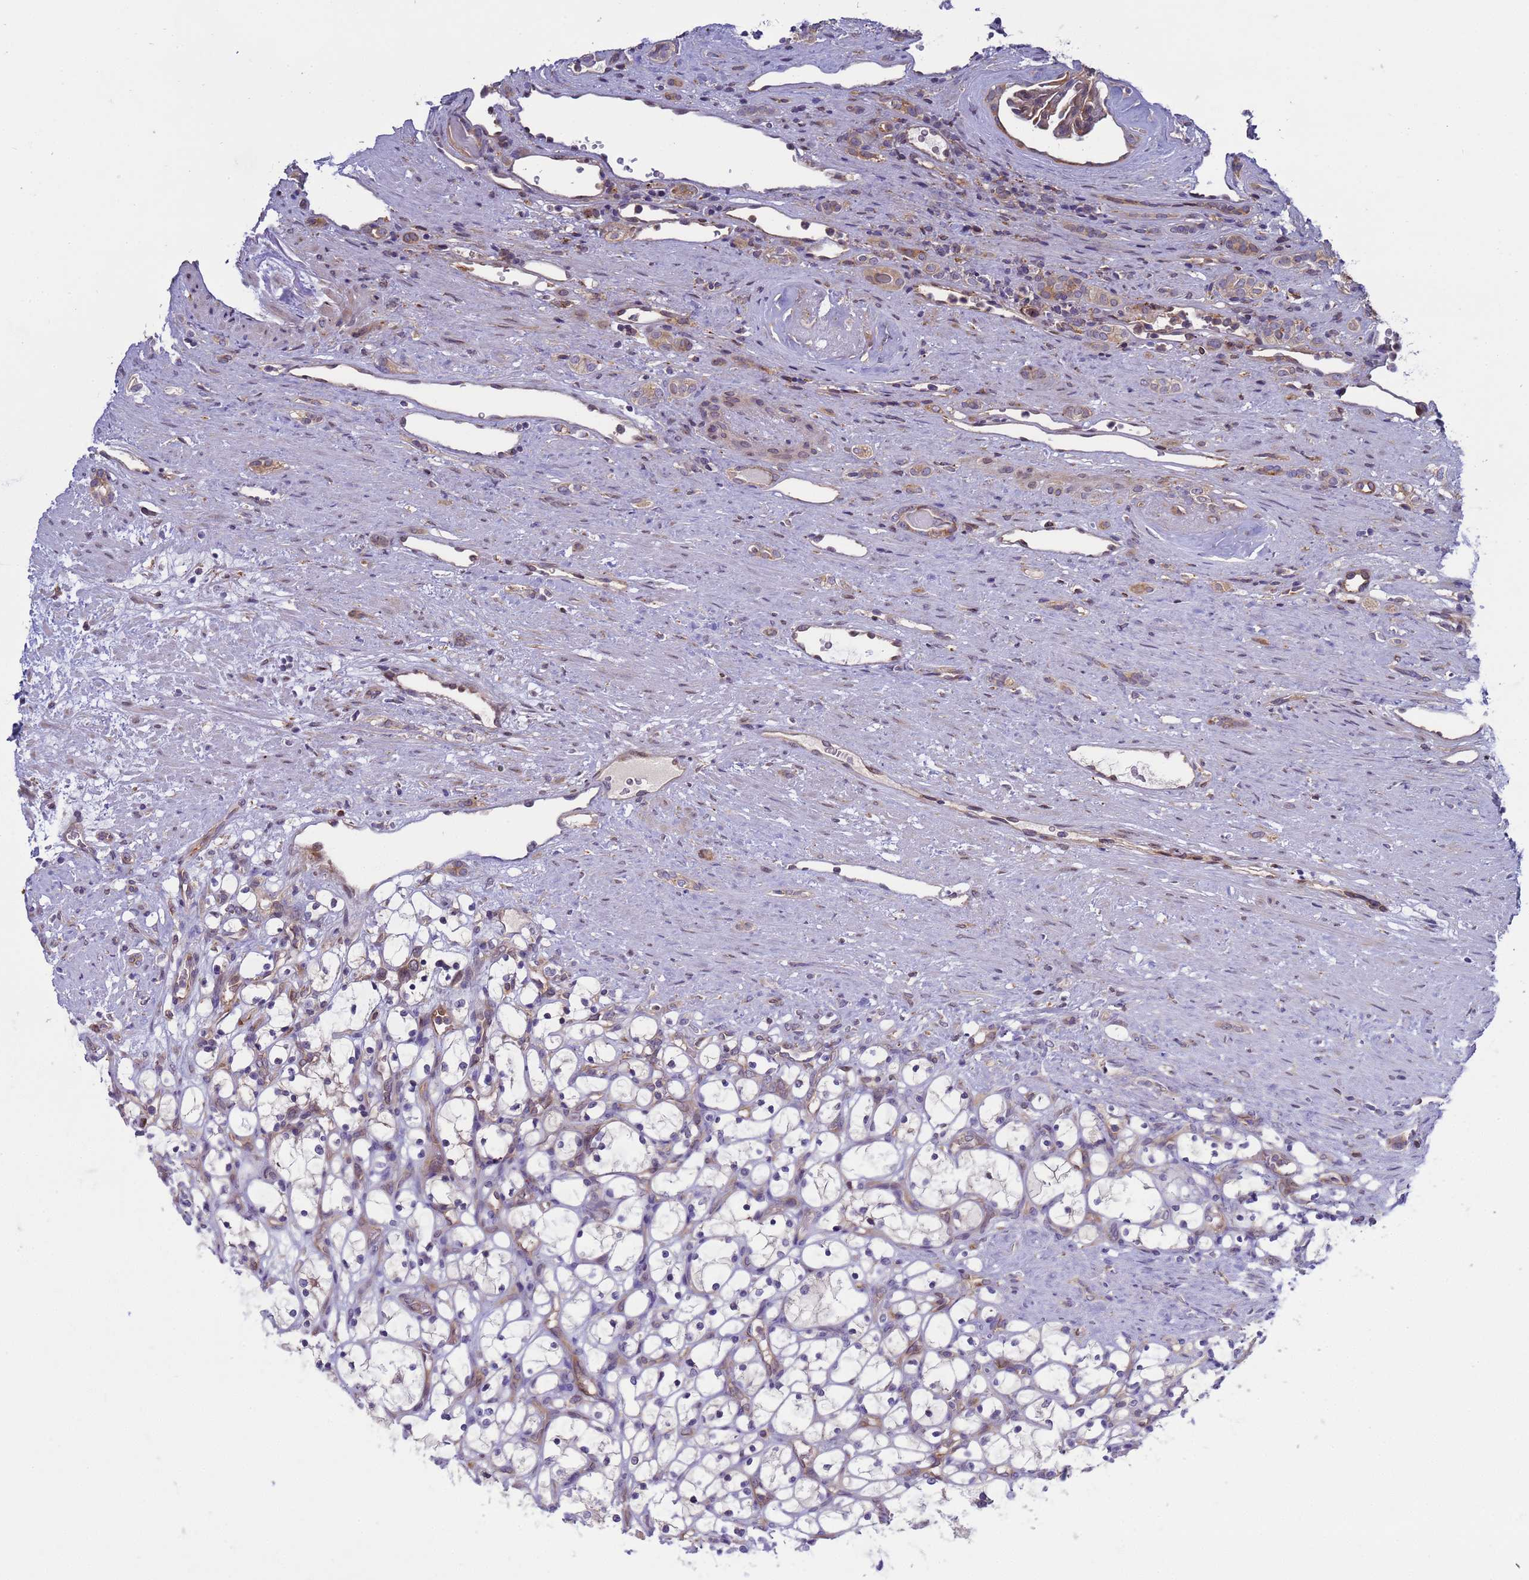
{"staining": {"intensity": "negative", "quantity": "none", "location": "none"}, "tissue": "renal cancer", "cell_type": "Tumor cells", "image_type": "cancer", "snomed": [{"axis": "morphology", "description": "Adenocarcinoma, NOS"}, {"axis": "topography", "description": "Kidney"}], "caption": "Tumor cells are negative for brown protein staining in renal adenocarcinoma.", "gene": "RAPGEF4", "patient": {"sex": "female", "age": 69}}